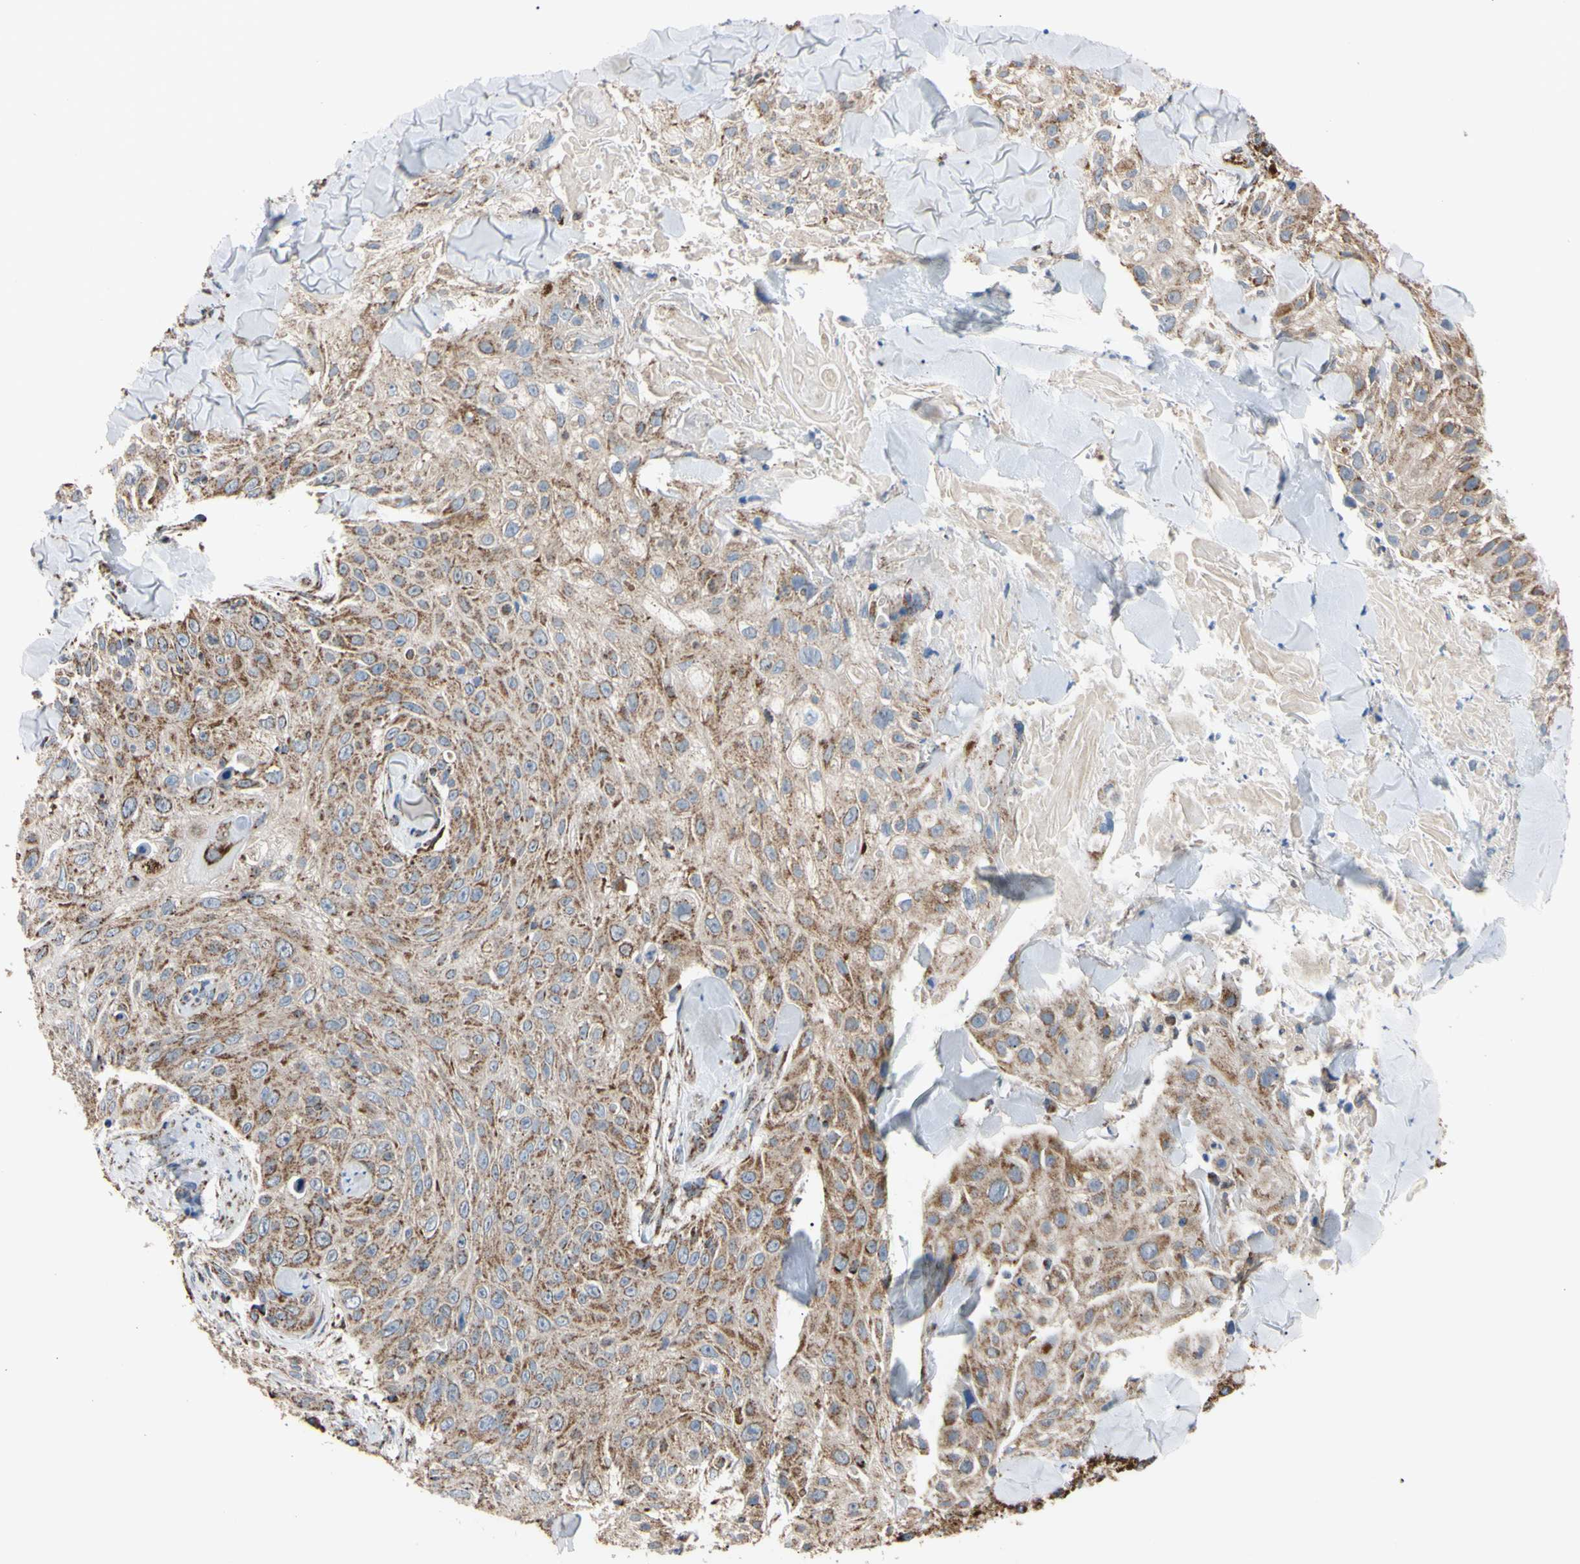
{"staining": {"intensity": "moderate", "quantity": ">75%", "location": "cytoplasmic/membranous"}, "tissue": "skin cancer", "cell_type": "Tumor cells", "image_type": "cancer", "snomed": [{"axis": "morphology", "description": "Squamous cell carcinoma, NOS"}, {"axis": "topography", "description": "Skin"}], "caption": "Human skin cancer stained with a brown dye reveals moderate cytoplasmic/membranous positive positivity in about >75% of tumor cells.", "gene": "CLPP", "patient": {"sex": "male", "age": 86}}